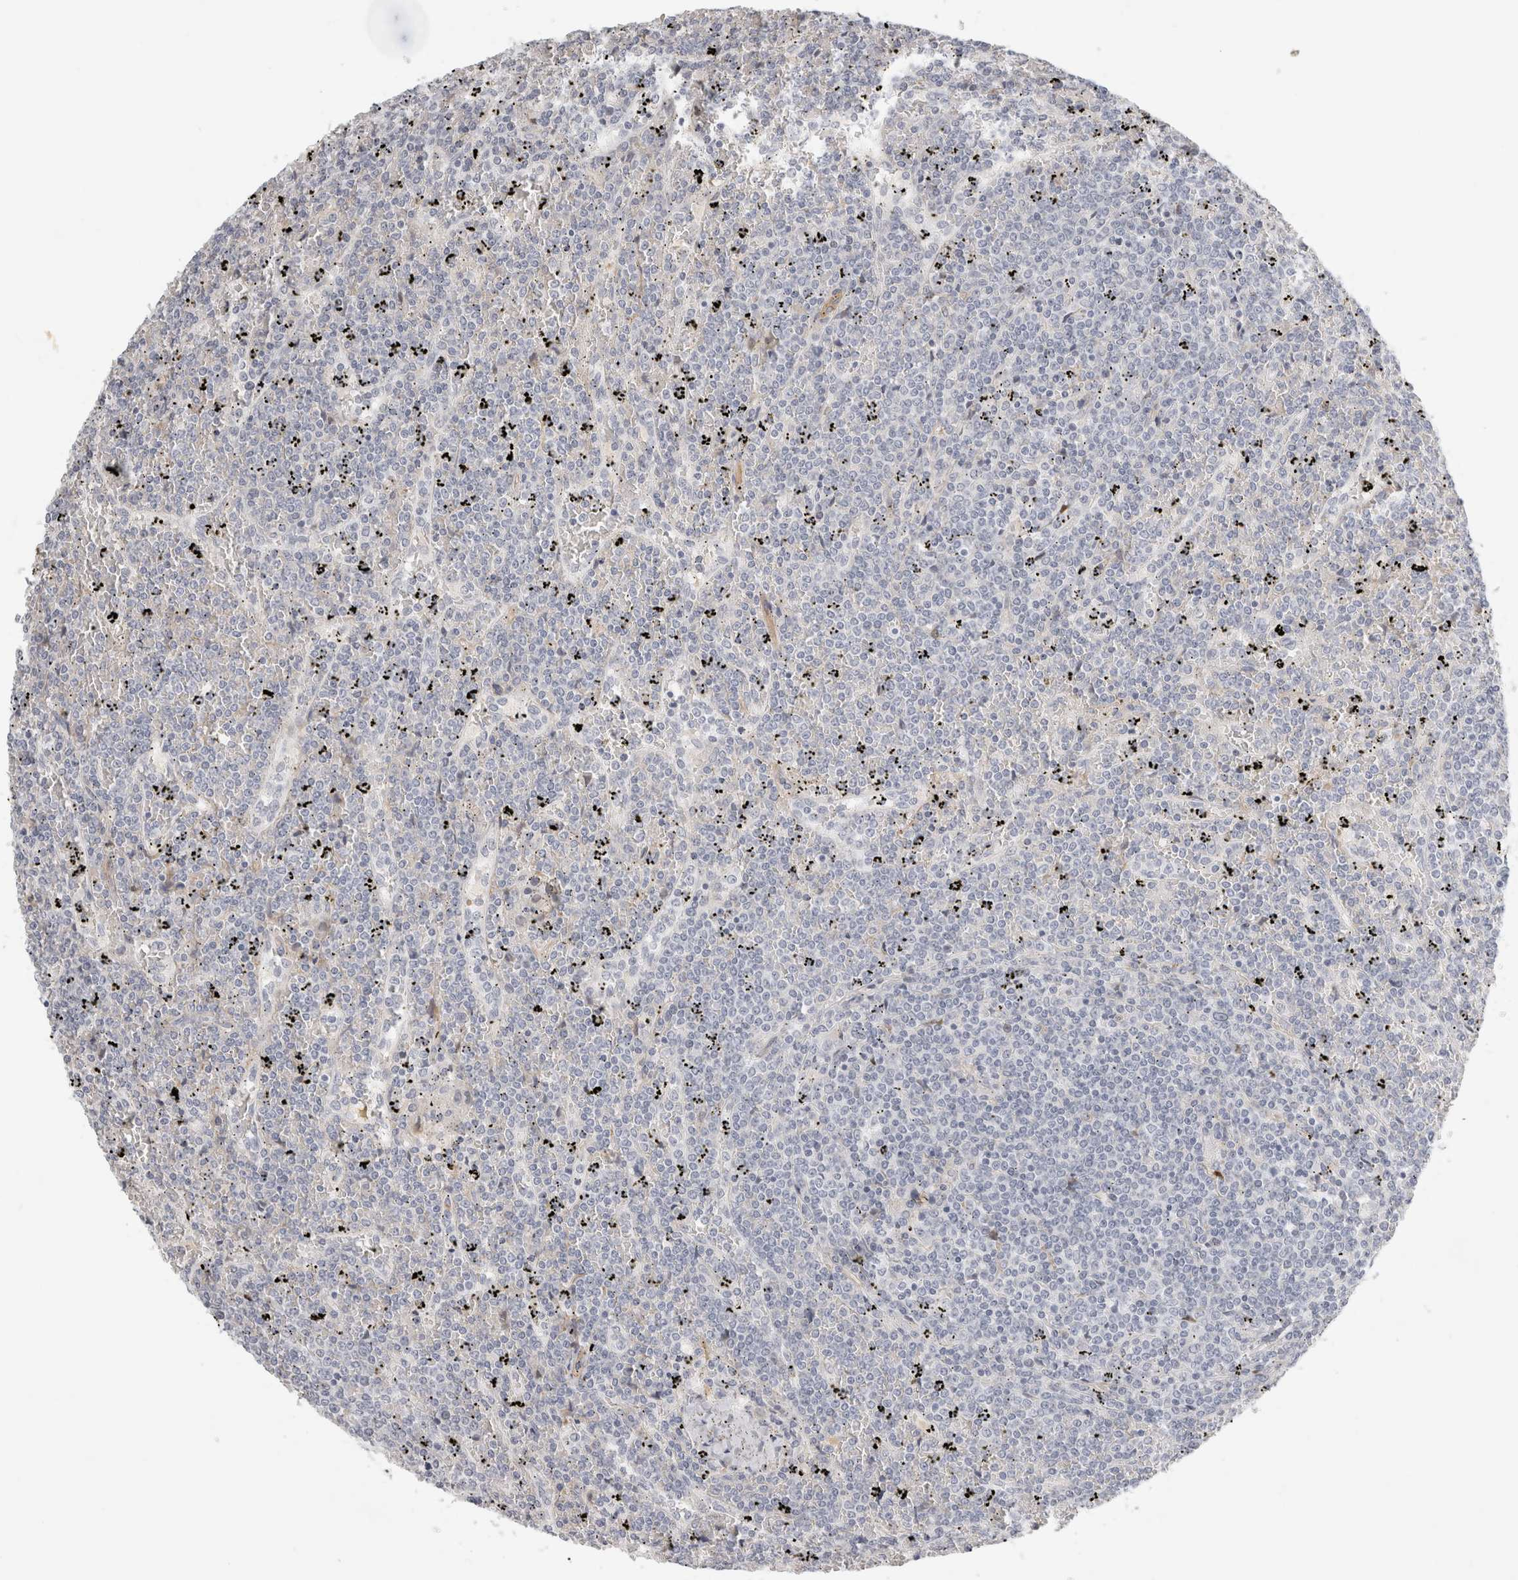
{"staining": {"intensity": "negative", "quantity": "none", "location": "none"}, "tissue": "lymphoma", "cell_type": "Tumor cells", "image_type": "cancer", "snomed": [{"axis": "morphology", "description": "Malignant lymphoma, non-Hodgkin's type, Low grade"}, {"axis": "topography", "description": "Spleen"}], "caption": "Tumor cells are negative for protein expression in human low-grade malignant lymphoma, non-Hodgkin's type. (DAB (3,3'-diaminobenzidine) immunohistochemistry (IHC), high magnification).", "gene": "FBLIM1", "patient": {"sex": "female", "age": 19}}